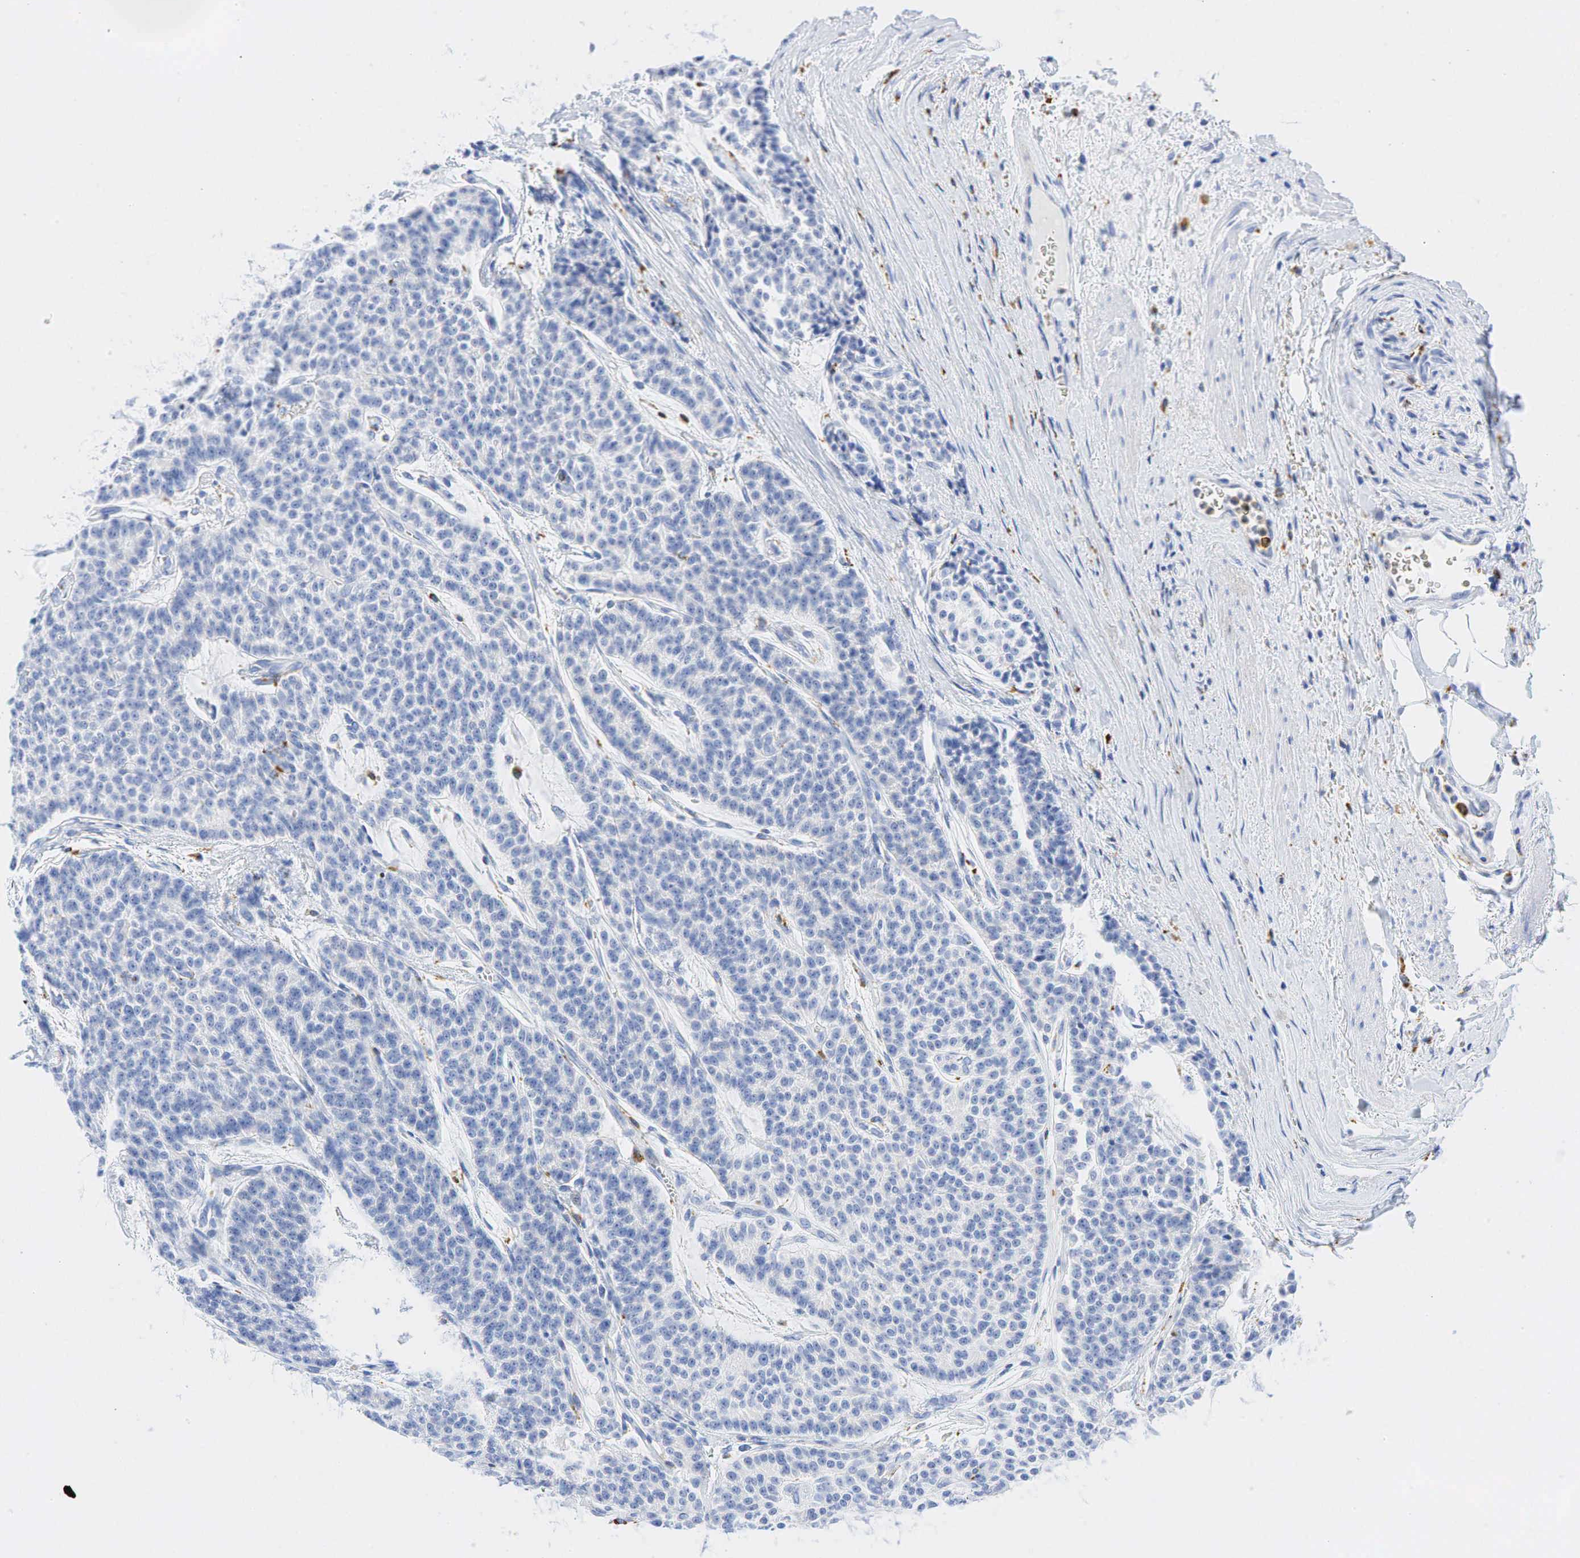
{"staining": {"intensity": "negative", "quantity": "none", "location": "none"}, "tissue": "carcinoid", "cell_type": "Tumor cells", "image_type": "cancer", "snomed": [{"axis": "morphology", "description": "Carcinoid, malignant, NOS"}, {"axis": "topography", "description": "Stomach"}], "caption": "Carcinoid was stained to show a protein in brown. There is no significant positivity in tumor cells. (Immunohistochemistry, brightfield microscopy, high magnification).", "gene": "CD68", "patient": {"sex": "female", "age": 76}}